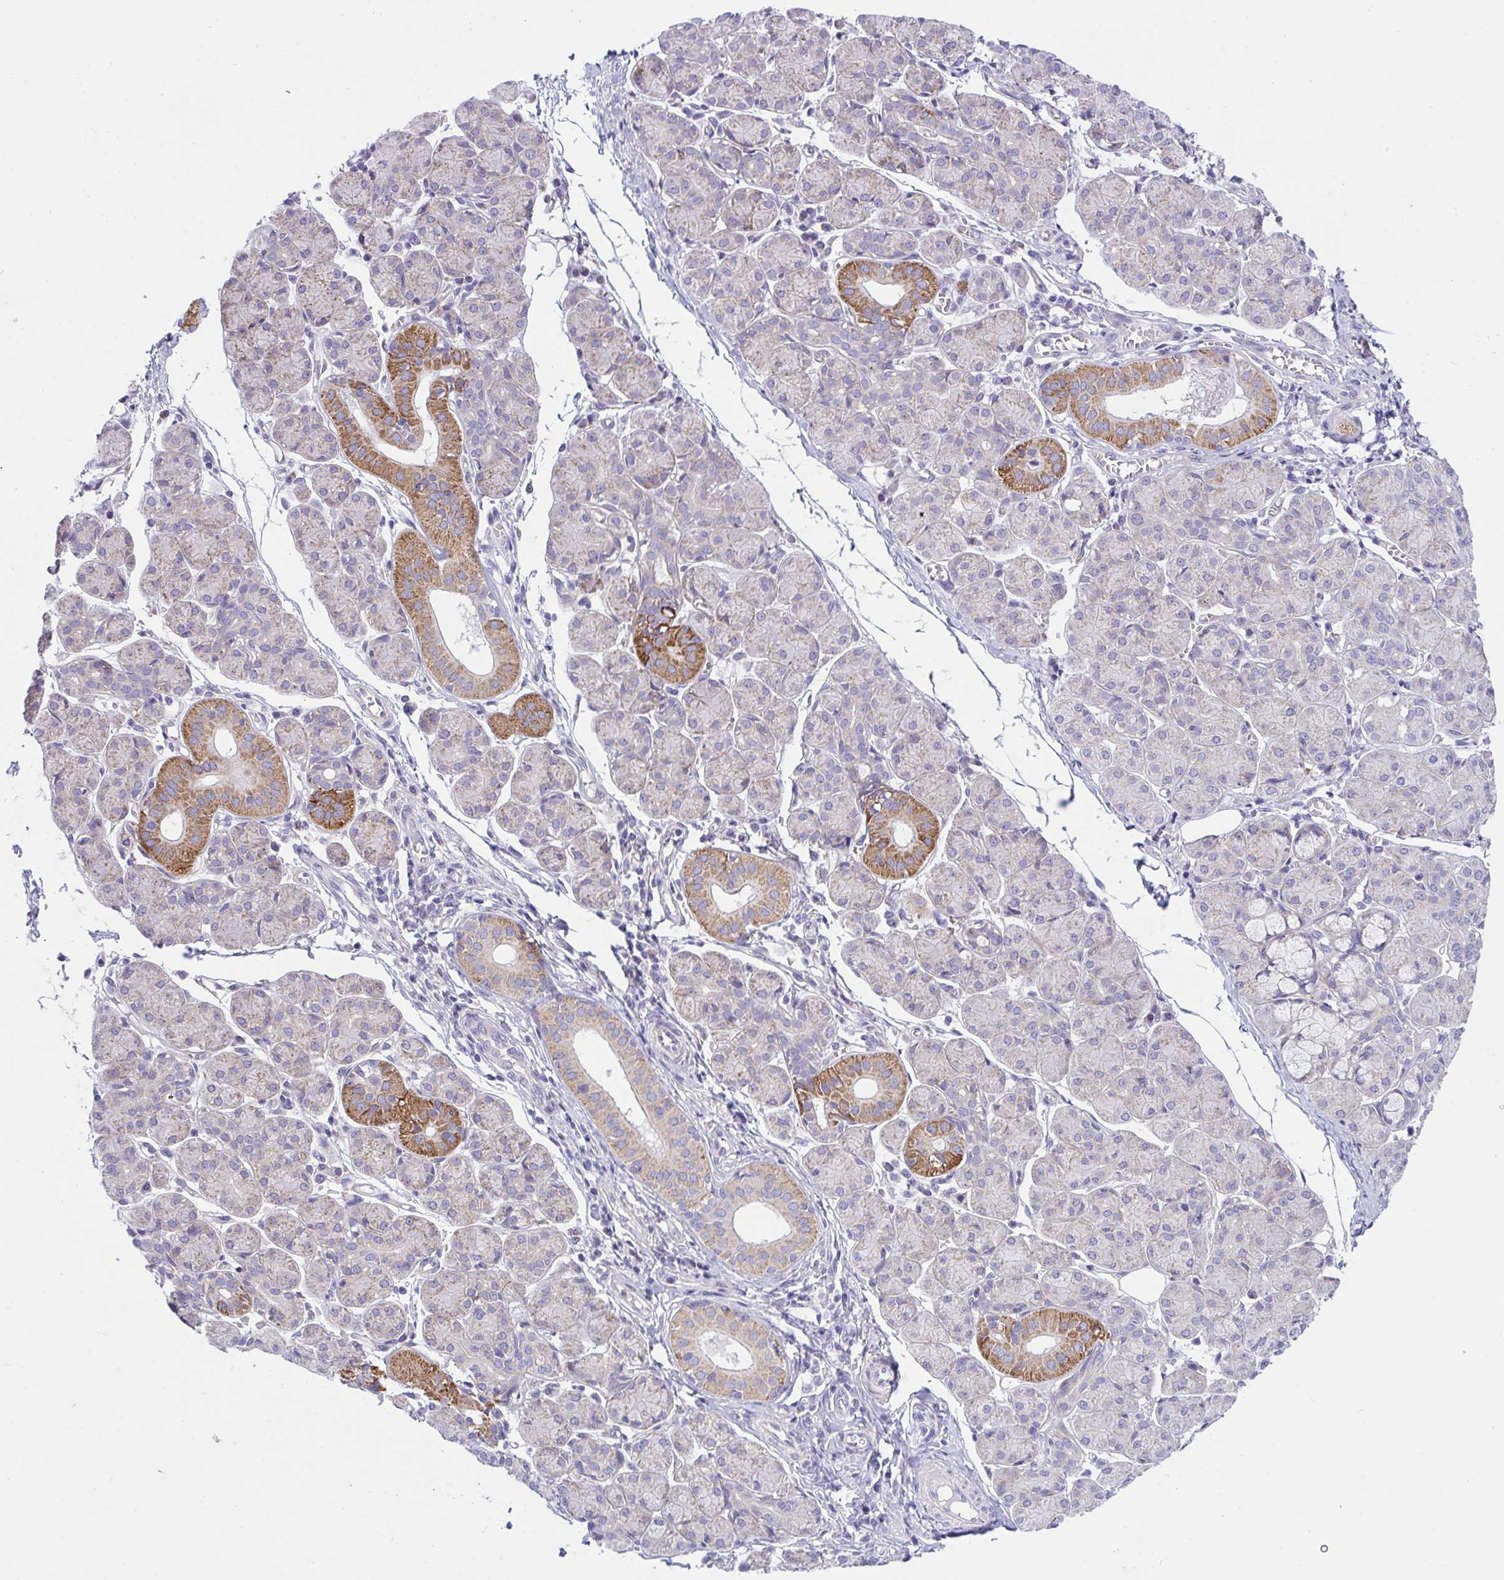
{"staining": {"intensity": "moderate", "quantity": "<25%", "location": "cytoplasmic/membranous"}, "tissue": "salivary gland", "cell_type": "Glandular cells", "image_type": "normal", "snomed": [{"axis": "morphology", "description": "Normal tissue, NOS"}, {"axis": "morphology", "description": "Inflammation, NOS"}, {"axis": "topography", "description": "Lymph node"}, {"axis": "topography", "description": "Salivary gland"}], "caption": "The image reveals immunohistochemical staining of normal salivary gland. There is moderate cytoplasmic/membranous staining is identified in approximately <25% of glandular cells.", "gene": "DTX3", "patient": {"sex": "male", "age": 3}}